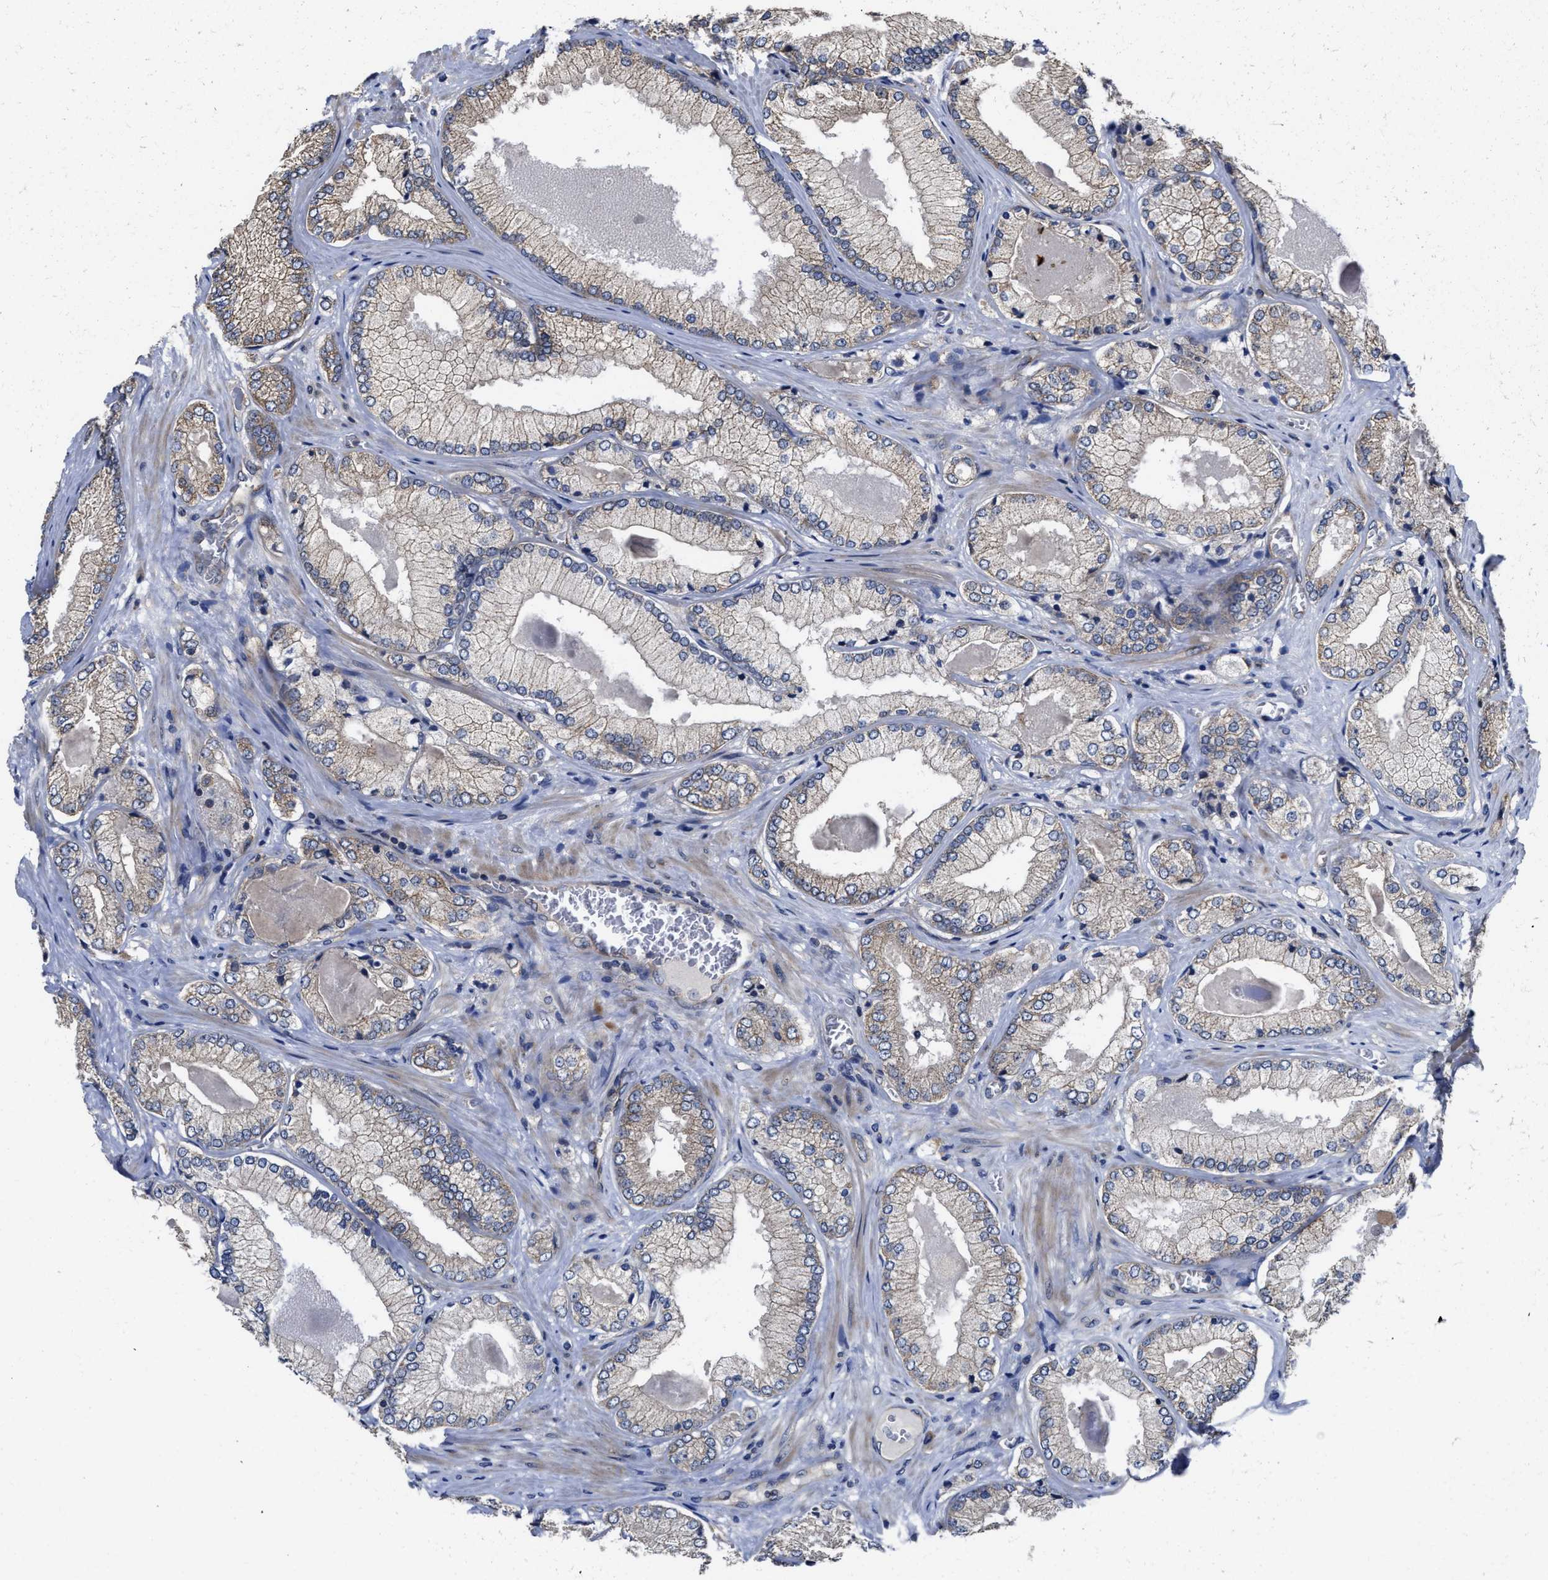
{"staining": {"intensity": "weak", "quantity": "<25%", "location": "cytoplasmic/membranous"}, "tissue": "prostate cancer", "cell_type": "Tumor cells", "image_type": "cancer", "snomed": [{"axis": "morphology", "description": "Adenocarcinoma, Low grade"}, {"axis": "topography", "description": "Prostate"}], "caption": "Prostate cancer was stained to show a protein in brown. There is no significant staining in tumor cells. (DAB (3,3'-diaminobenzidine) immunohistochemistry with hematoxylin counter stain).", "gene": "TRAF6", "patient": {"sex": "male", "age": 65}}